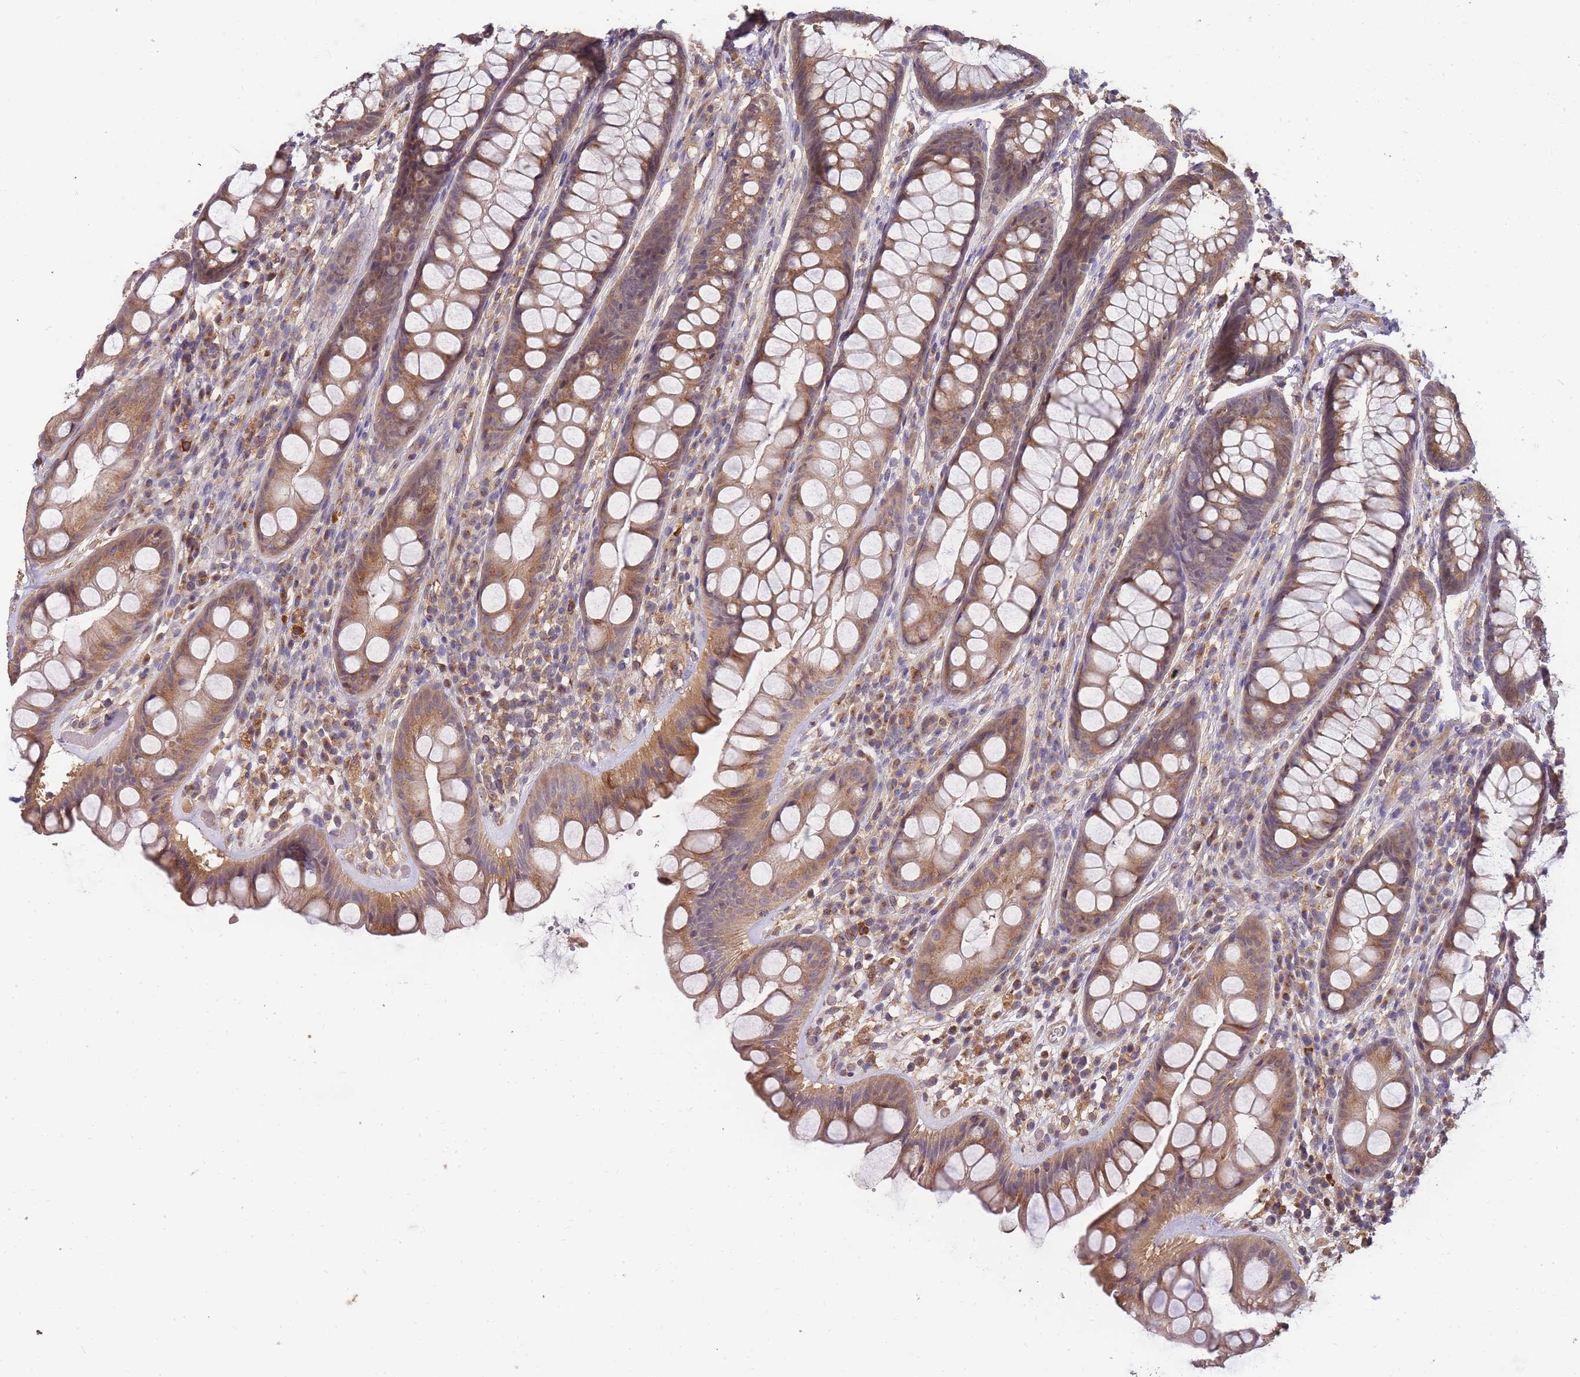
{"staining": {"intensity": "moderate", "quantity": ">75%", "location": "cytoplasmic/membranous"}, "tissue": "rectum", "cell_type": "Glandular cells", "image_type": "normal", "snomed": [{"axis": "morphology", "description": "Normal tissue, NOS"}, {"axis": "topography", "description": "Rectum"}], "caption": "Immunohistochemistry of normal human rectum reveals medium levels of moderate cytoplasmic/membranous positivity in approximately >75% of glandular cells. The protein is shown in brown color, while the nuclei are stained blue.", "gene": "CDKN2AIPNL", "patient": {"sex": "male", "age": 74}}